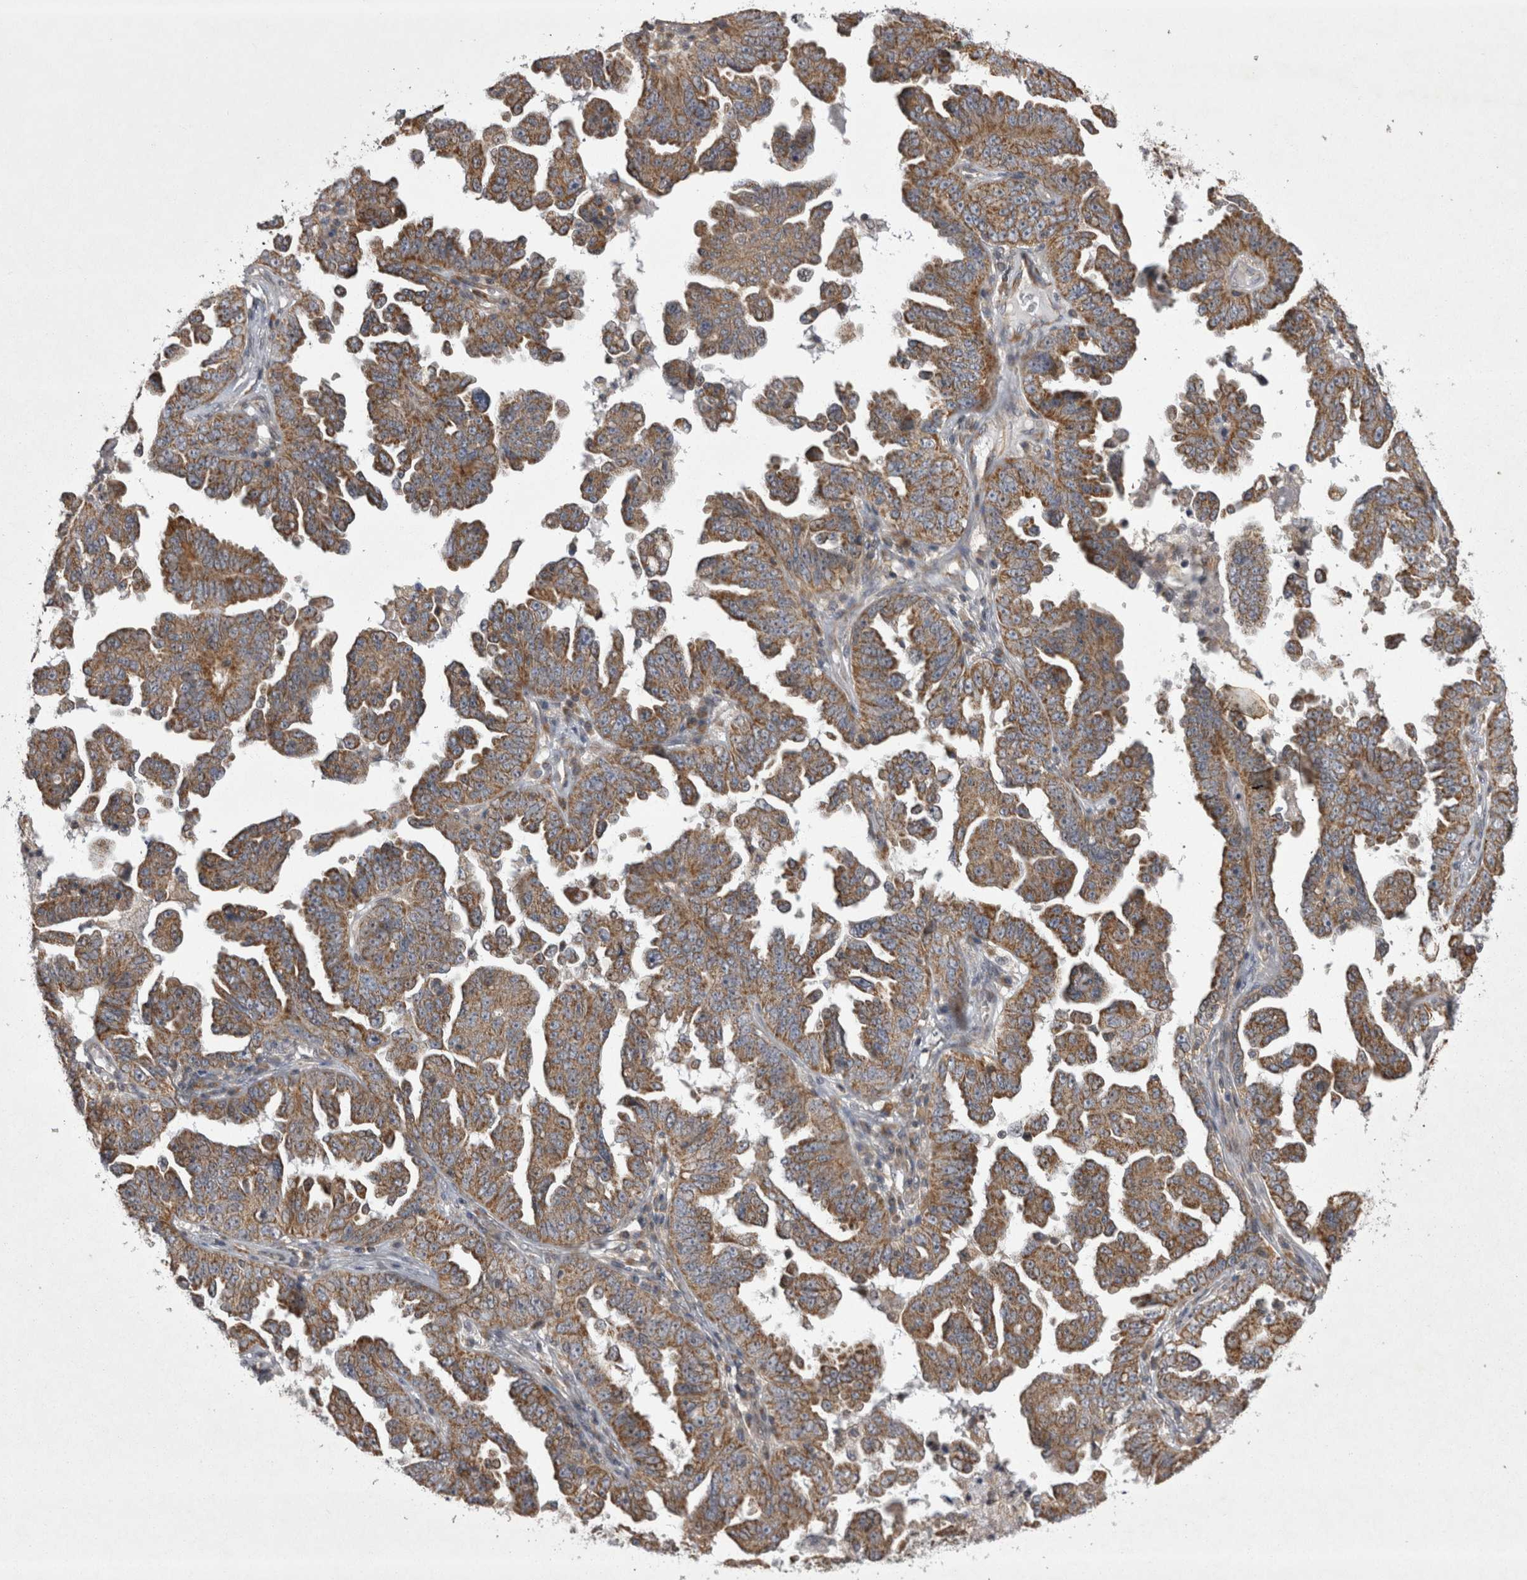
{"staining": {"intensity": "moderate", "quantity": ">75%", "location": "cytoplasmic/membranous"}, "tissue": "ovarian cancer", "cell_type": "Tumor cells", "image_type": "cancer", "snomed": [{"axis": "morphology", "description": "Carcinoma, endometroid"}, {"axis": "topography", "description": "Ovary"}], "caption": "An immunohistochemistry (IHC) micrograph of neoplastic tissue is shown. Protein staining in brown labels moderate cytoplasmic/membranous positivity in ovarian cancer within tumor cells.", "gene": "TSPOAP1", "patient": {"sex": "female", "age": 62}}